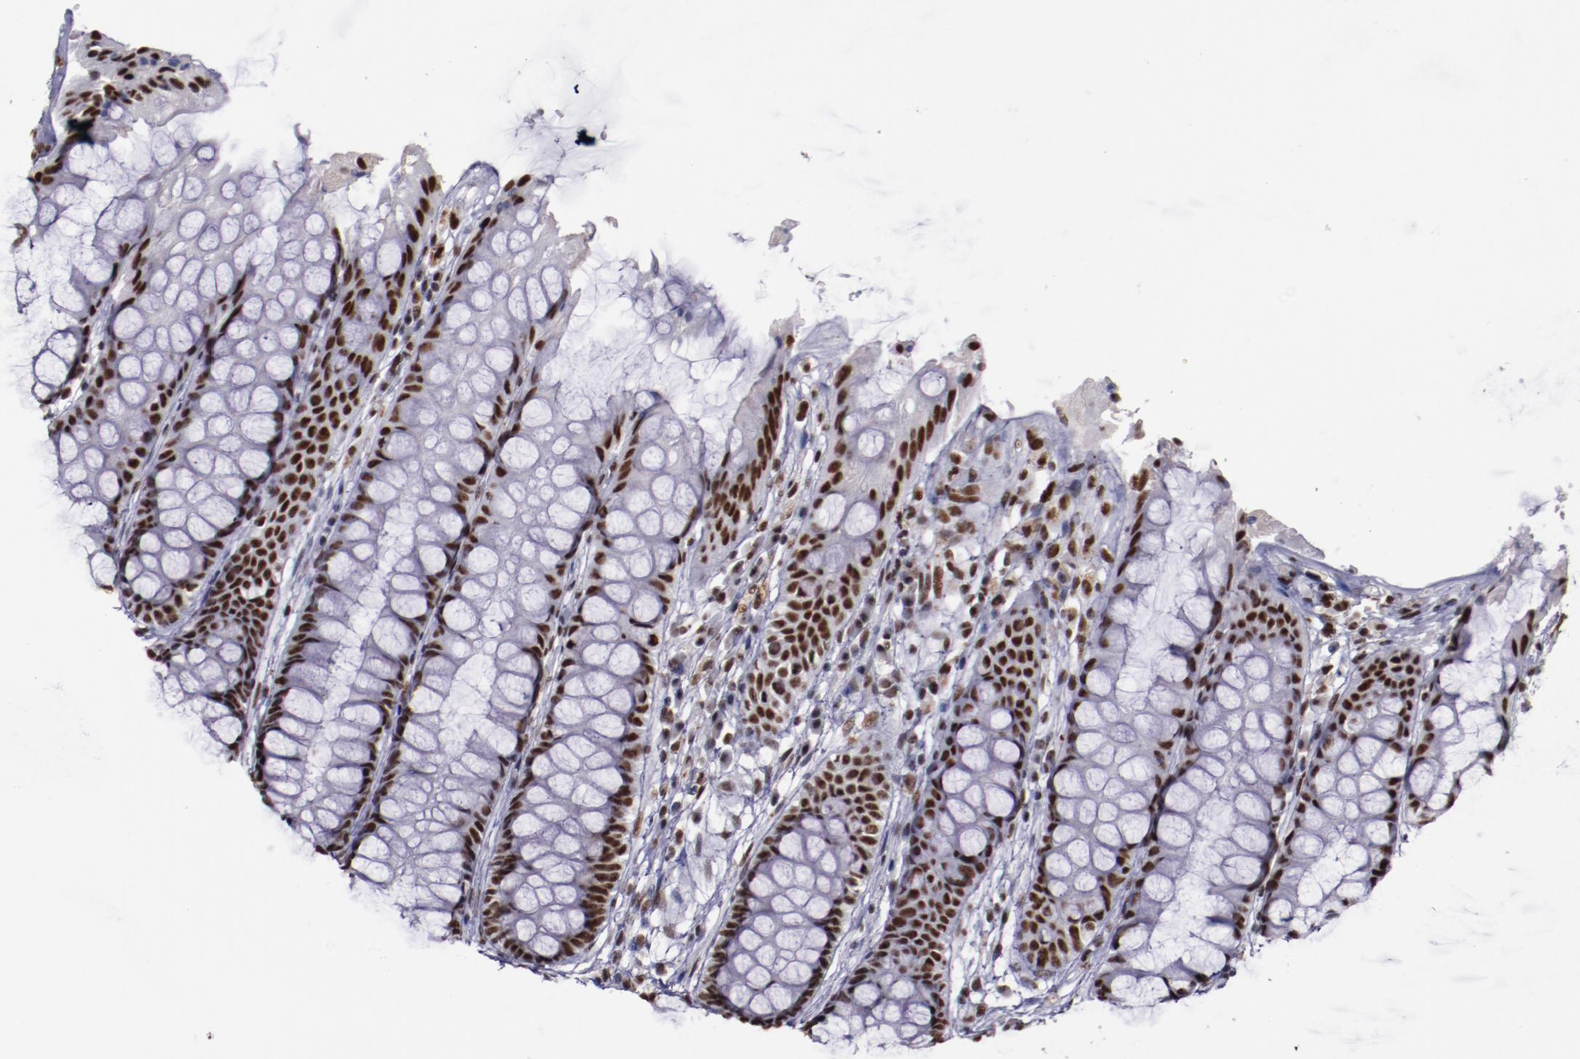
{"staining": {"intensity": "moderate", "quantity": ">75%", "location": "nuclear"}, "tissue": "rectum", "cell_type": "Glandular cells", "image_type": "normal", "snomed": [{"axis": "morphology", "description": "Normal tissue, NOS"}, {"axis": "topography", "description": "Rectum"}], "caption": "Moderate nuclear protein positivity is identified in about >75% of glandular cells in rectum. Immunohistochemistry stains the protein in brown and the nuclei are stained blue.", "gene": "PPP4R3A", "patient": {"sex": "female", "age": 46}}